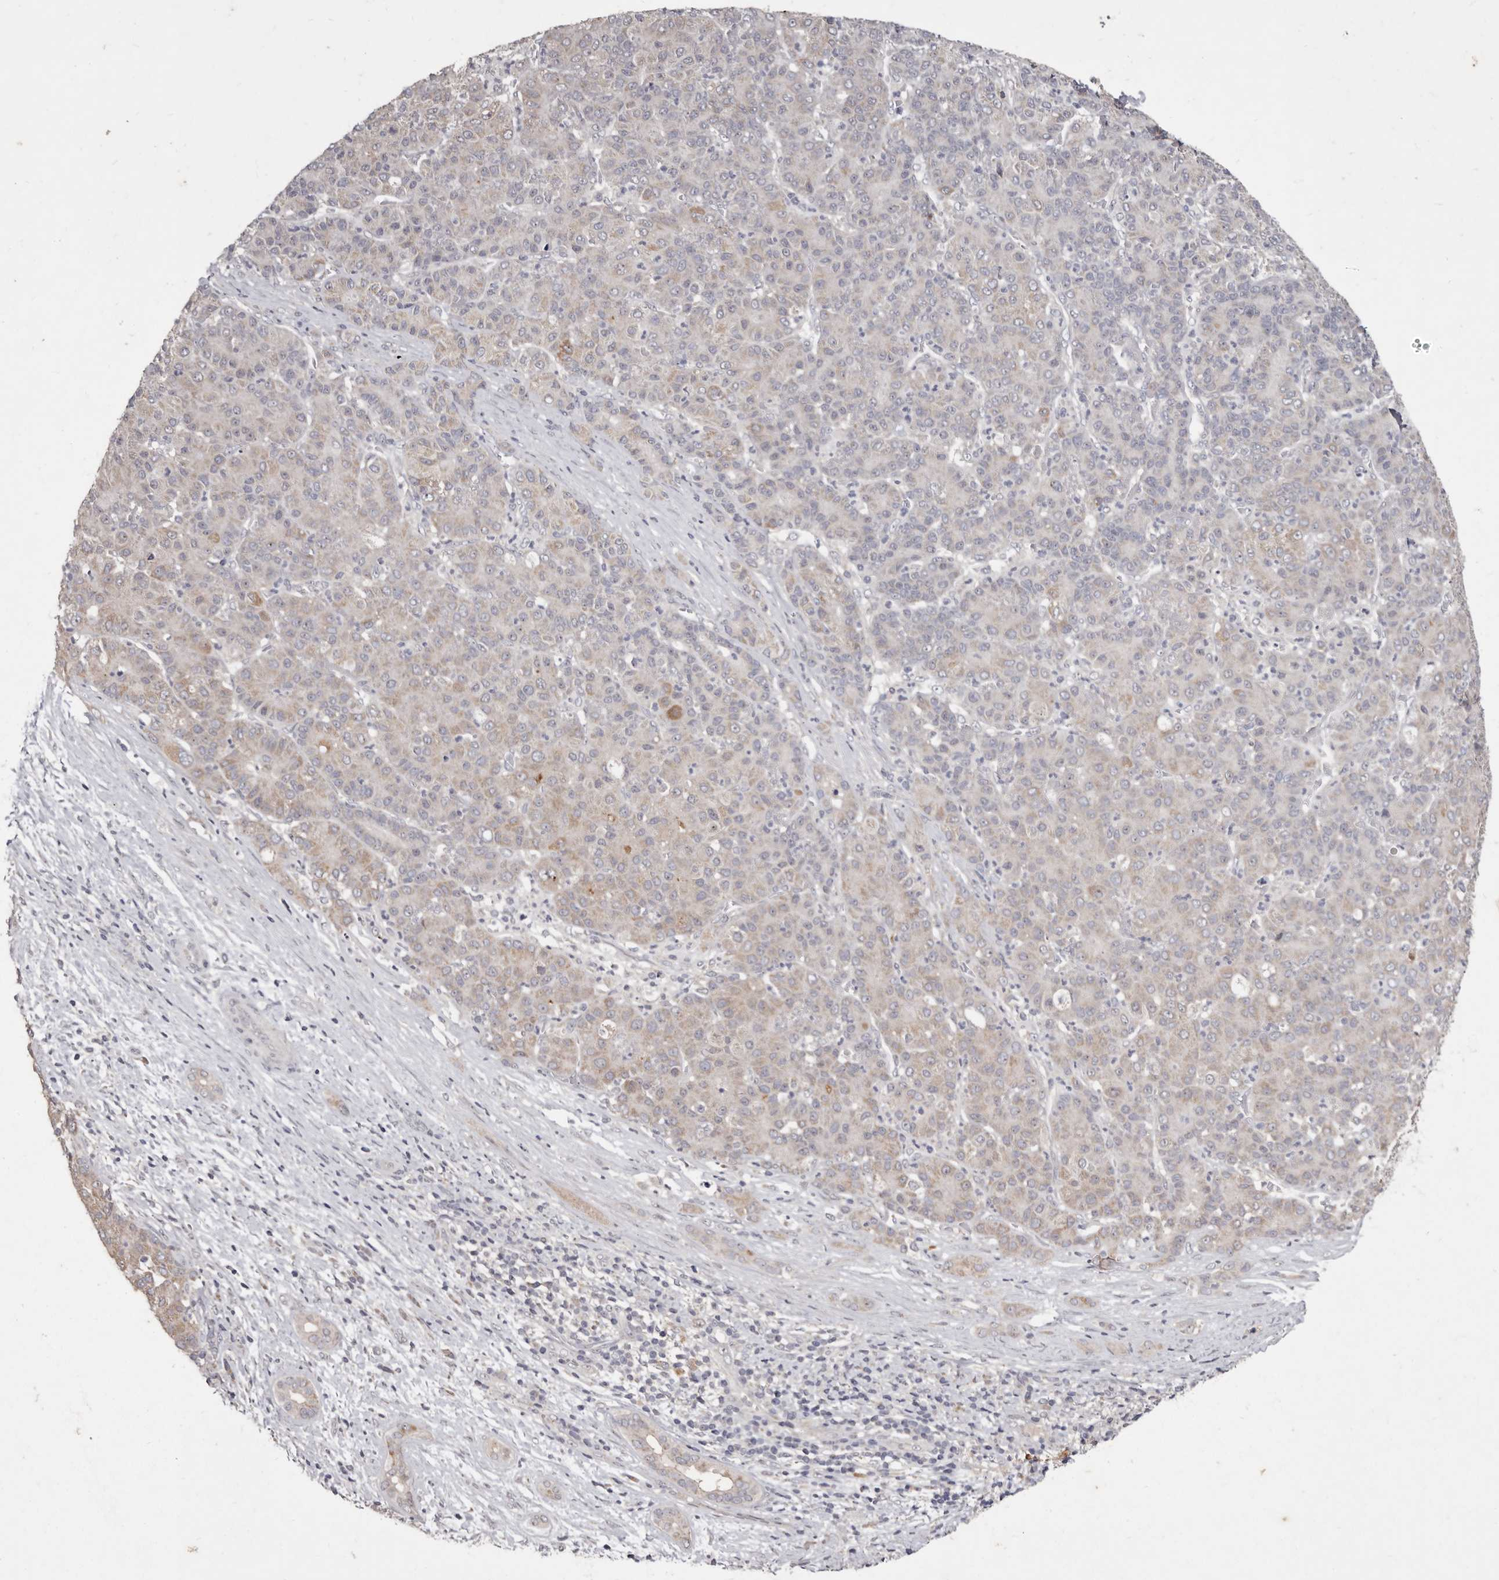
{"staining": {"intensity": "weak", "quantity": "25%-75%", "location": "cytoplasmic/membranous"}, "tissue": "liver cancer", "cell_type": "Tumor cells", "image_type": "cancer", "snomed": [{"axis": "morphology", "description": "Carcinoma, Hepatocellular, NOS"}, {"axis": "topography", "description": "Liver"}], "caption": "This histopathology image displays immunohistochemistry staining of liver hepatocellular carcinoma, with low weak cytoplasmic/membranous staining in about 25%-75% of tumor cells.", "gene": "FLAD1", "patient": {"sex": "male", "age": 65}}